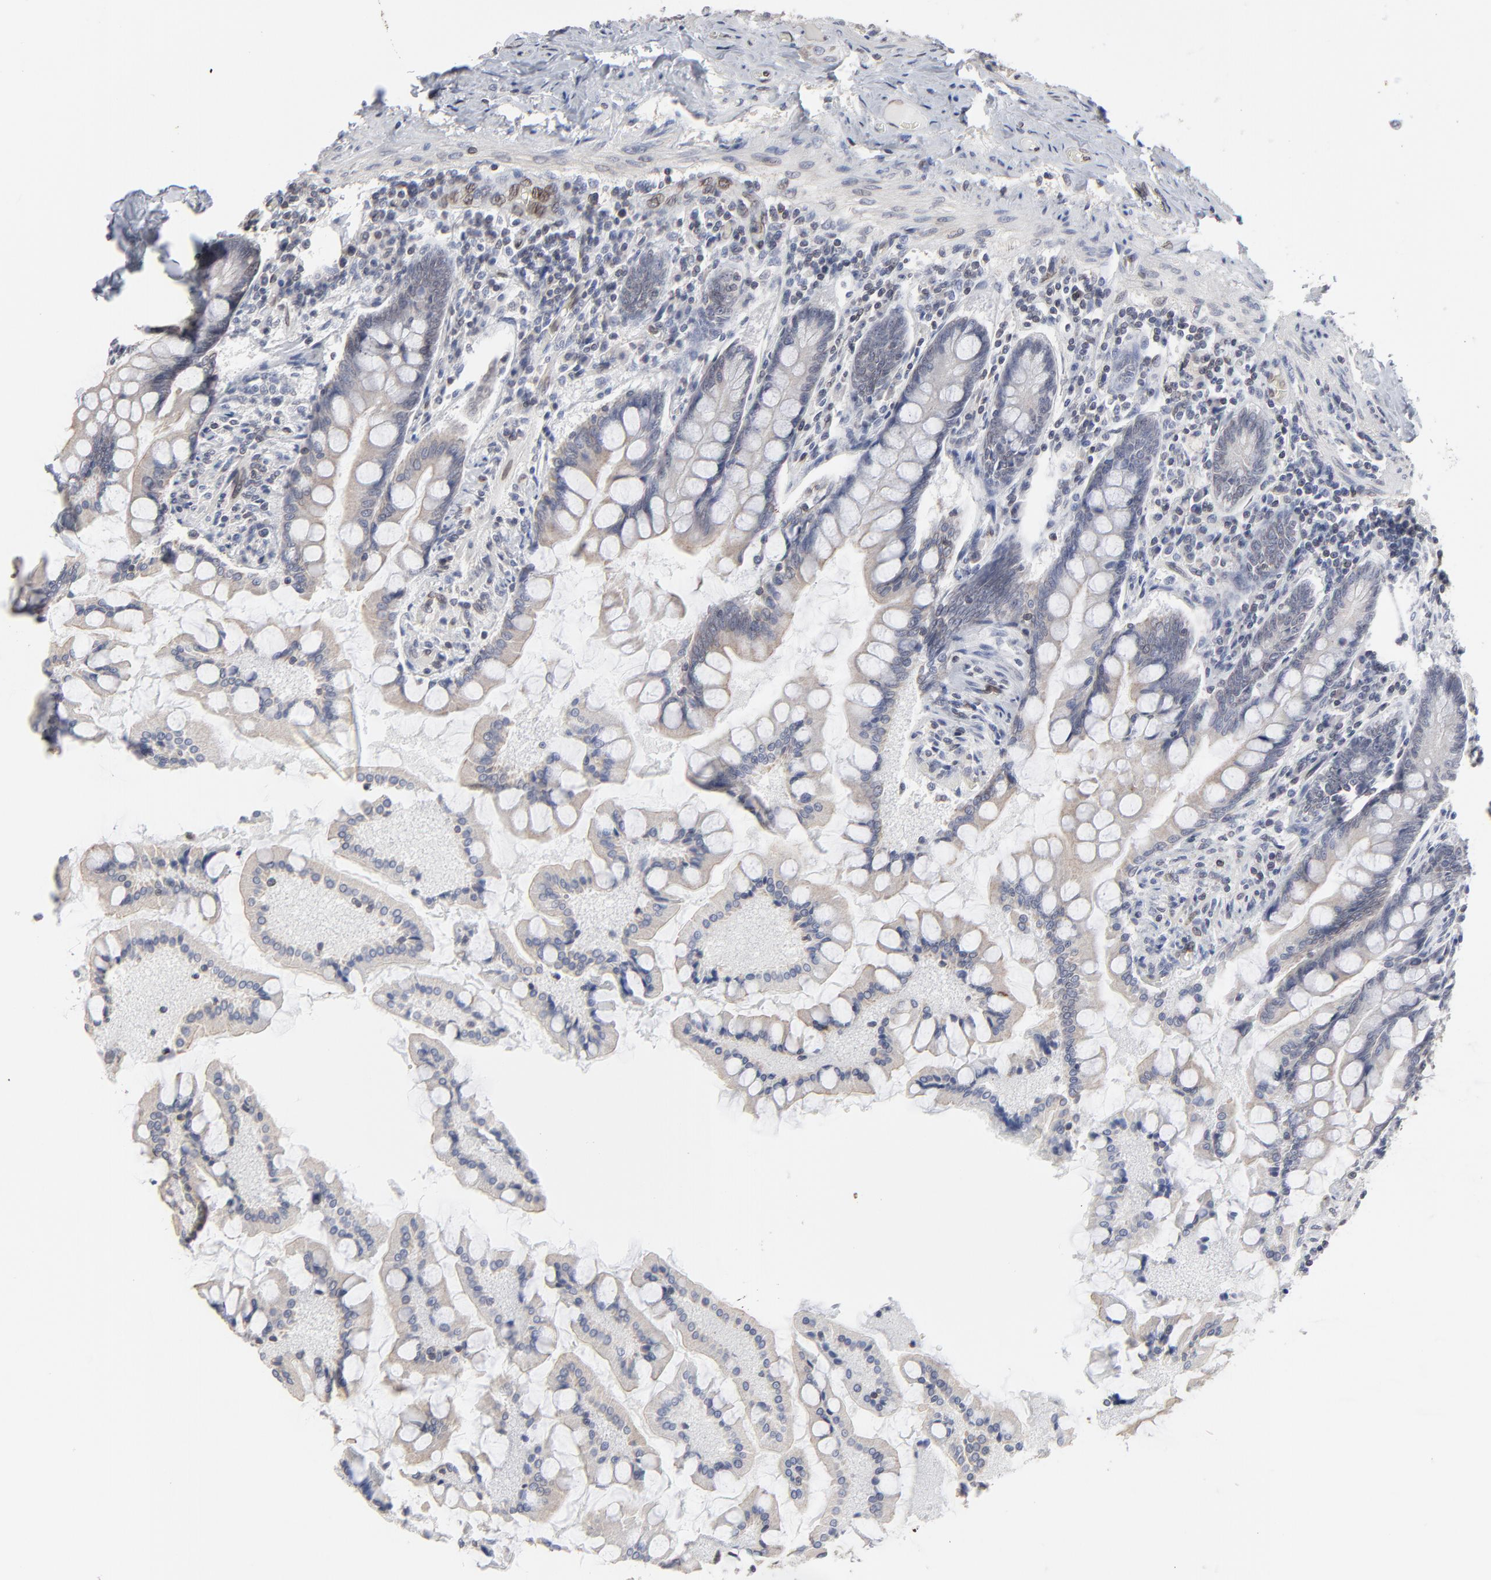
{"staining": {"intensity": "negative", "quantity": "none", "location": "none"}, "tissue": "small intestine", "cell_type": "Glandular cells", "image_type": "normal", "snomed": [{"axis": "morphology", "description": "Normal tissue, NOS"}, {"axis": "topography", "description": "Small intestine"}], "caption": "High power microscopy image of an IHC image of unremarkable small intestine, revealing no significant expression in glandular cells.", "gene": "SYNE2", "patient": {"sex": "male", "age": 41}}